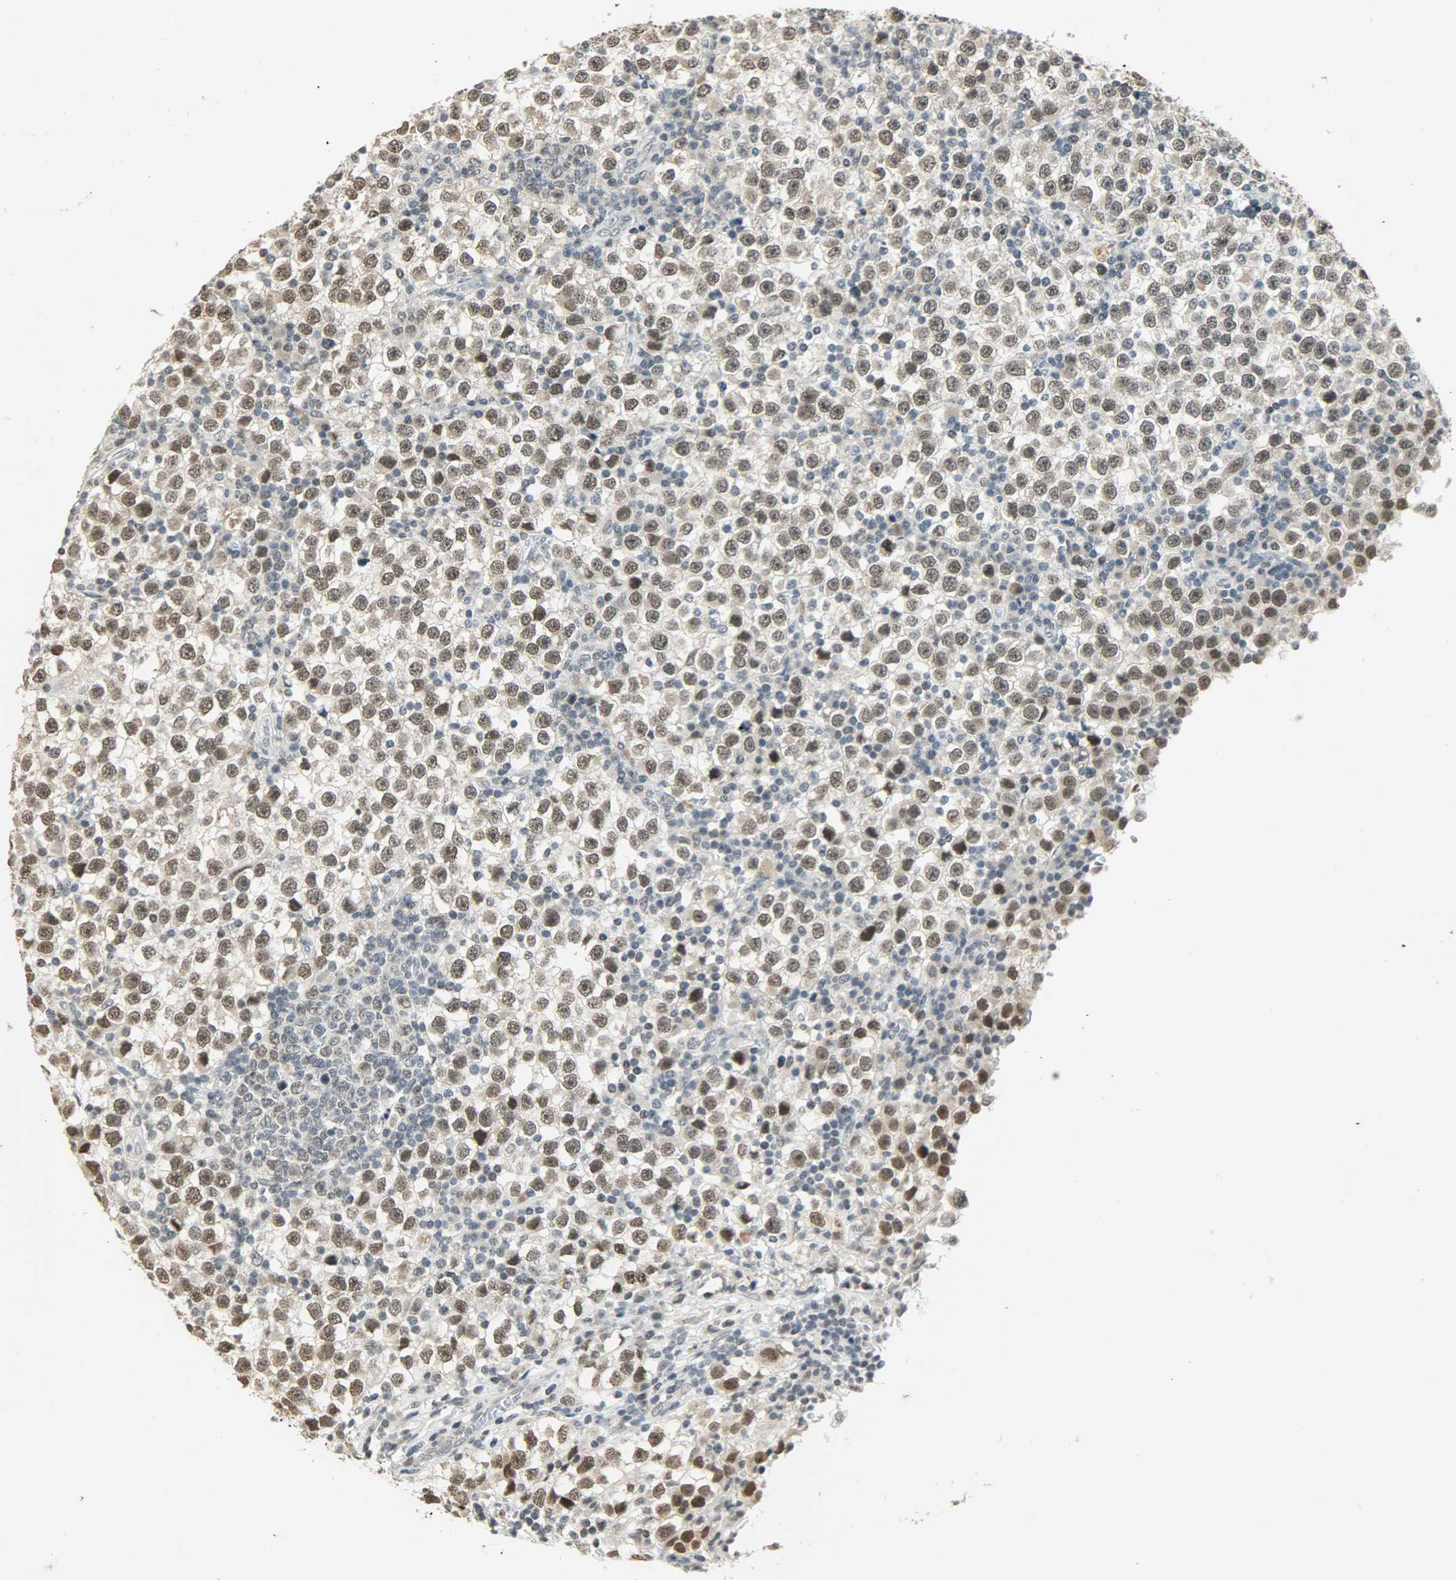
{"staining": {"intensity": "weak", "quantity": ">75%", "location": "nuclear"}, "tissue": "testis cancer", "cell_type": "Tumor cells", "image_type": "cancer", "snomed": [{"axis": "morphology", "description": "Seminoma, NOS"}, {"axis": "topography", "description": "Testis"}], "caption": "Approximately >75% of tumor cells in testis seminoma display weak nuclear protein expression as visualized by brown immunohistochemical staining.", "gene": "SMARCA5", "patient": {"sex": "male", "age": 65}}